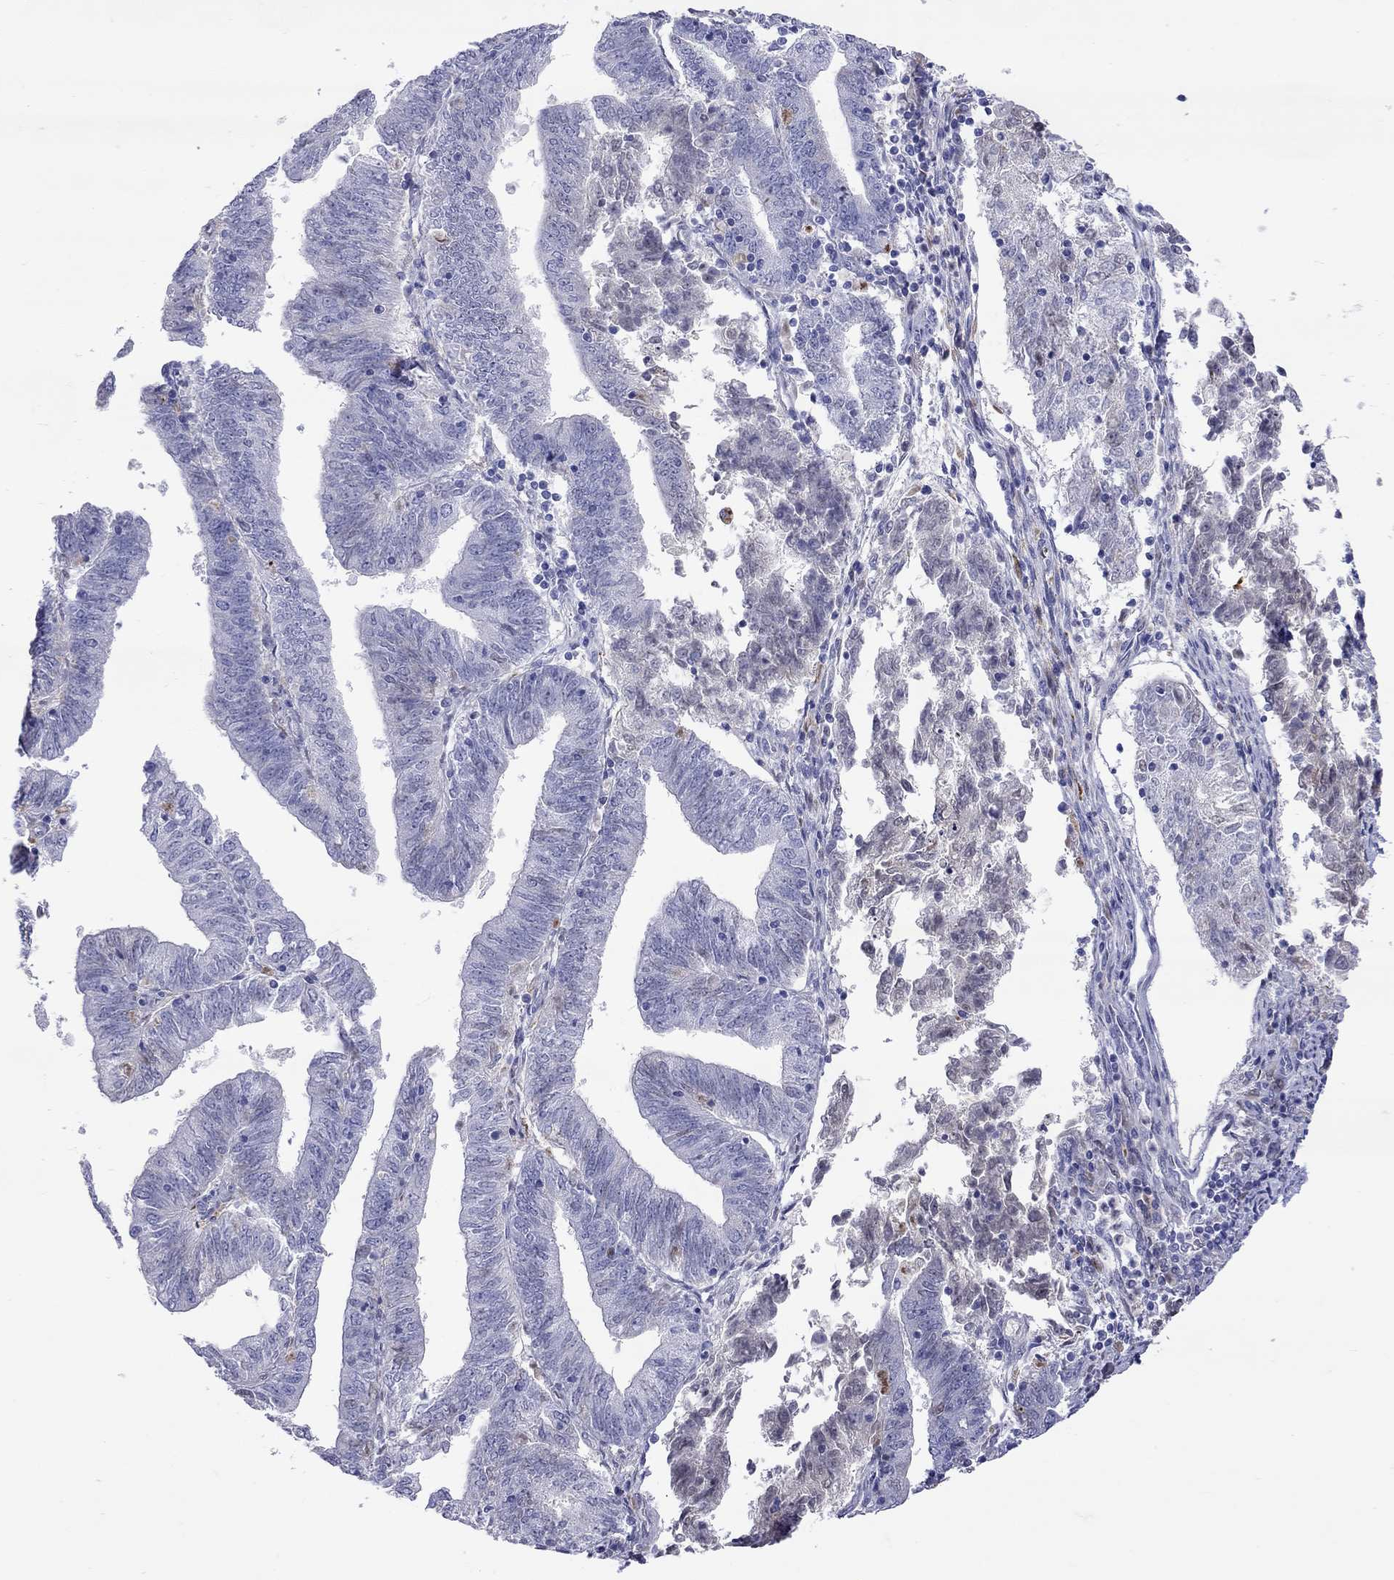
{"staining": {"intensity": "negative", "quantity": "none", "location": "none"}, "tissue": "endometrial cancer", "cell_type": "Tumor cells", "image_type": "cancer", "snomed": [{"axis": "morphology", "description": "Adenocarcinoma, NOS"}, {"axis": "topography", "description": "Endometrium"}], "caption": "Immunohistochemistry (IHC) image of neoplastic tissue: human adenocarcinoma (endometrial) stained with DAB (3,3'-diaminobenzidine) displays no significant protein positivity in tumor cells. (Stains: DAB (3,3'-diaminobenzidine) immunohistochemistry (IHC) with hematoxylin counter stain, Microscopy: brightfield microscopy at high magnification).", "gene": "SERPINA3", "patient": {"sex": "female", "age": 82}}